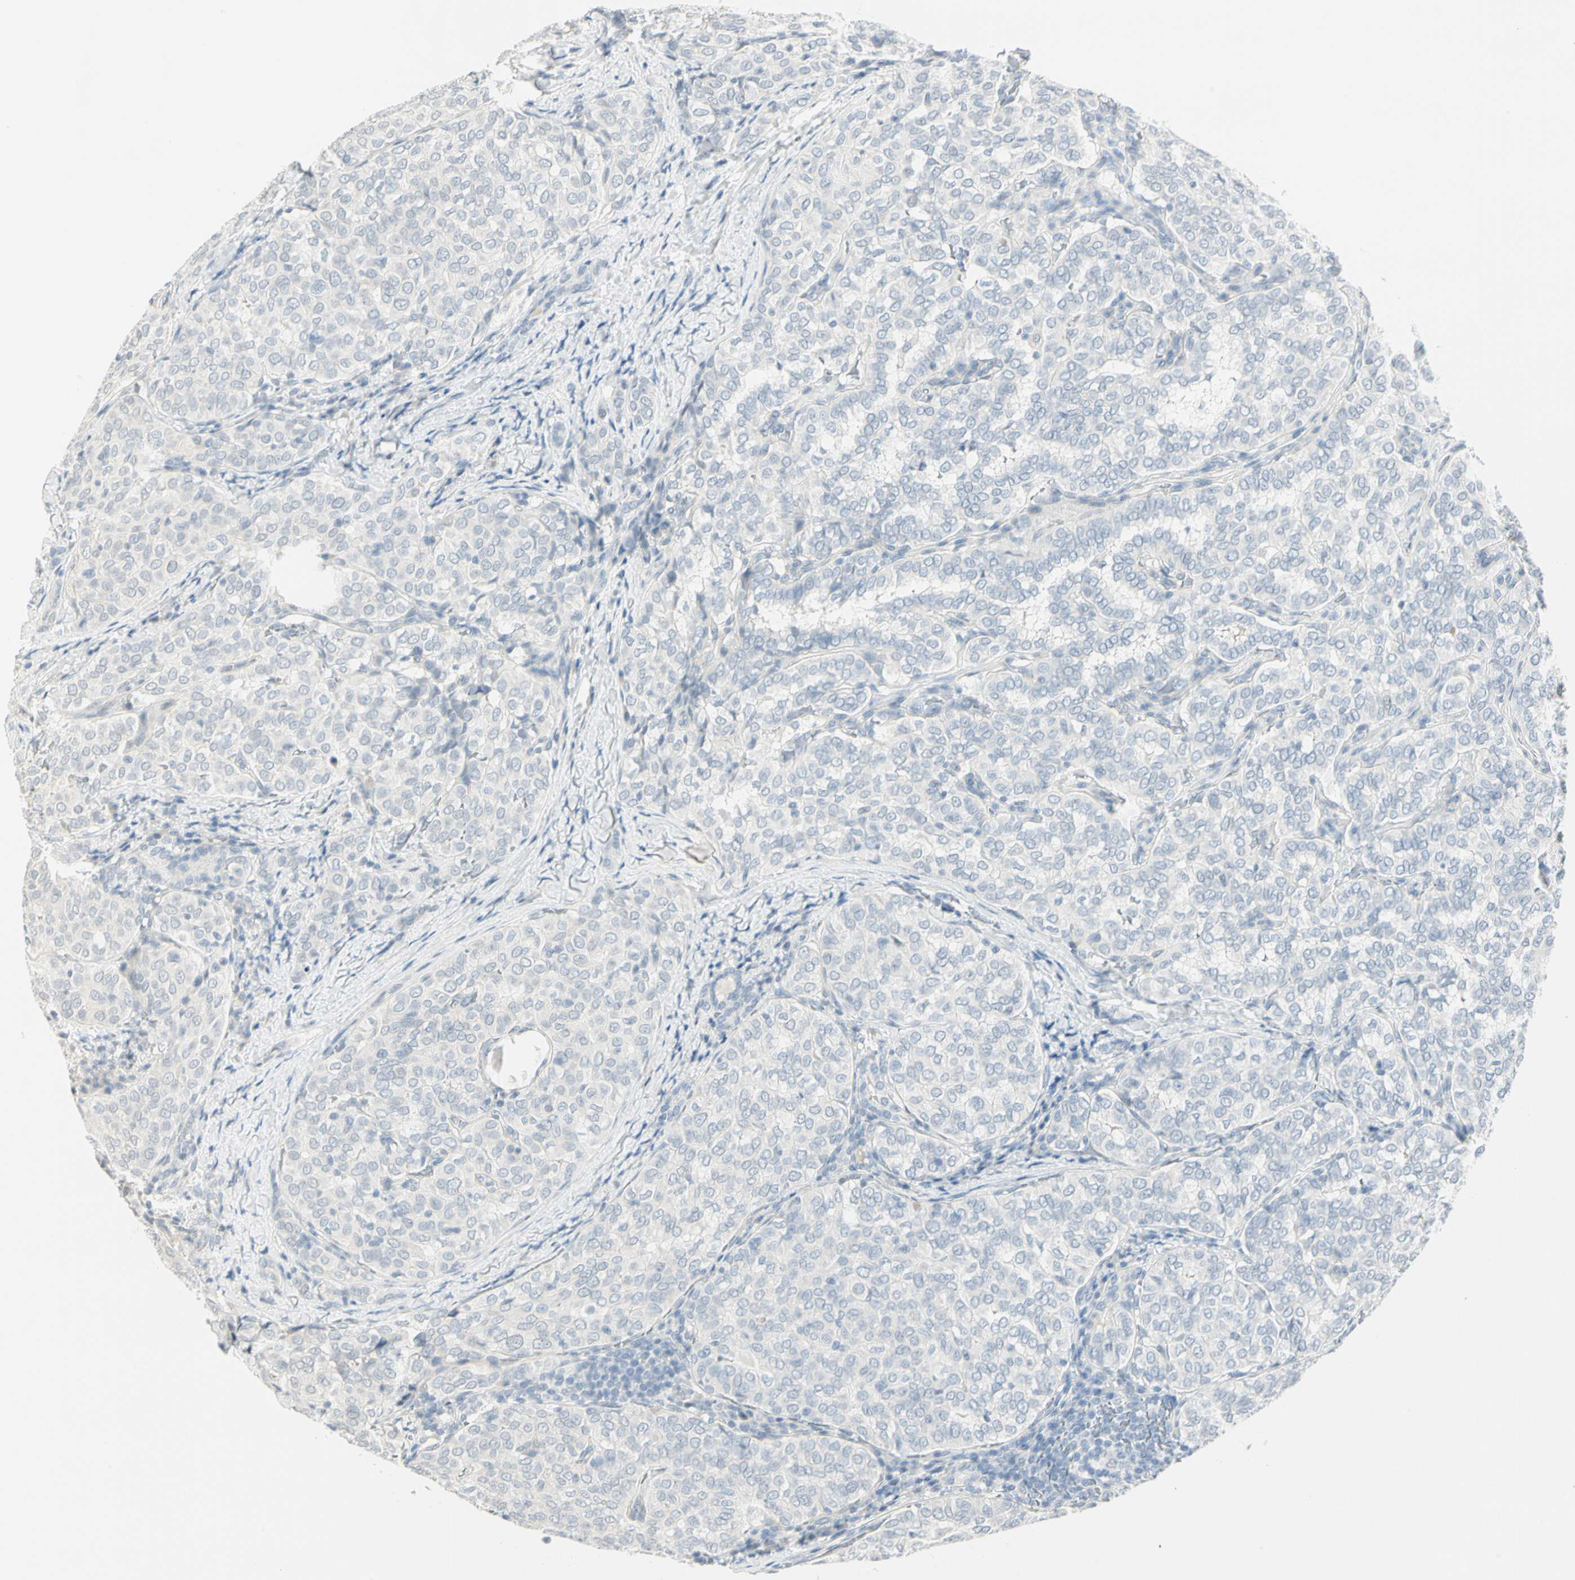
{"staining": {"intensity": "negative", "quantity": "none", "location": "none"}, "tissue": "thyroid cancer", "cell_type": "Tumor cells", "image_type": "cancer", "snomed": [{"axis": "morphology", "description": "Normal tissue, NOS"}, {"axis": "morphology", "description": "Papillary adenocarcinoma, NOS"}, {"axis": "topography", "description": "Thyroid gland"}], "caption": "Immunohistochemical staining of thyroid papillary adenocarcinoma shows no significant expression in tumor cells.", "gene": "MLLT10", "patient": {"sex": "female", "age": 30}}